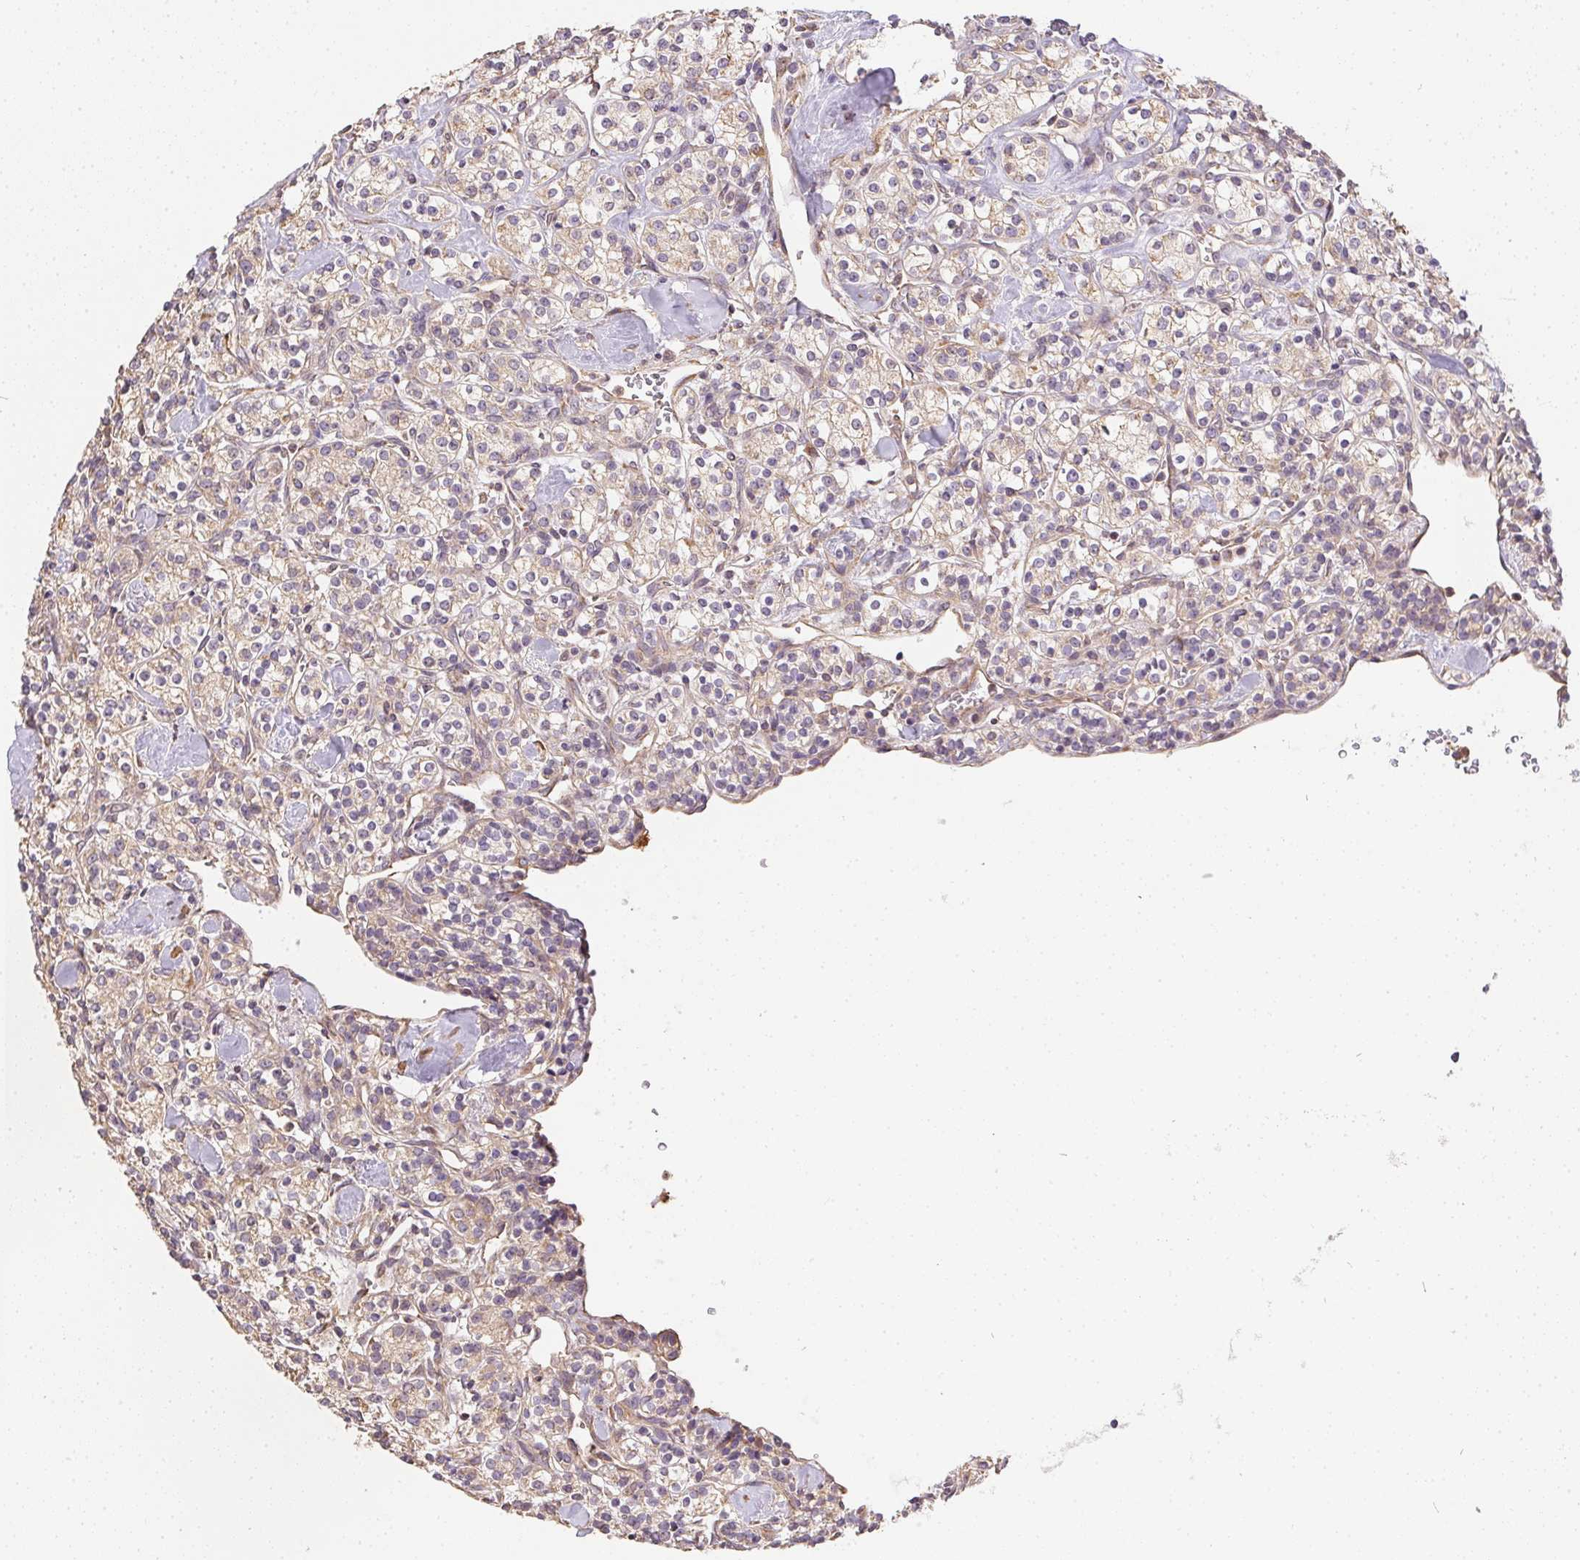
{"staining": {"intensity": "weak", "quantity": "25%-75%", "location": "cytoplasmic/membranous"}, "tissue": "renal cancer", "cell_type": "Tumor cells", "image_type": "cancer", "snomed": [{"axis": "morphology", "description": "Adenocarcinoma, NOS"}, {"axis": "topography", "description": "Kidney"}], "caption": "A micrograph of renal cancer (adenocarcinoma) stained for a protein exhibits weak cytoplasmic/membranous brown staining in tumor cells. The staining was performed using DAB (3,3'-diaminobenzidine), with brown indicating positive protein expression. Nuclei are stained blue with hematoxylin.", "gene": "REV3L", "patient": {"sex": "male", "age": 77}}